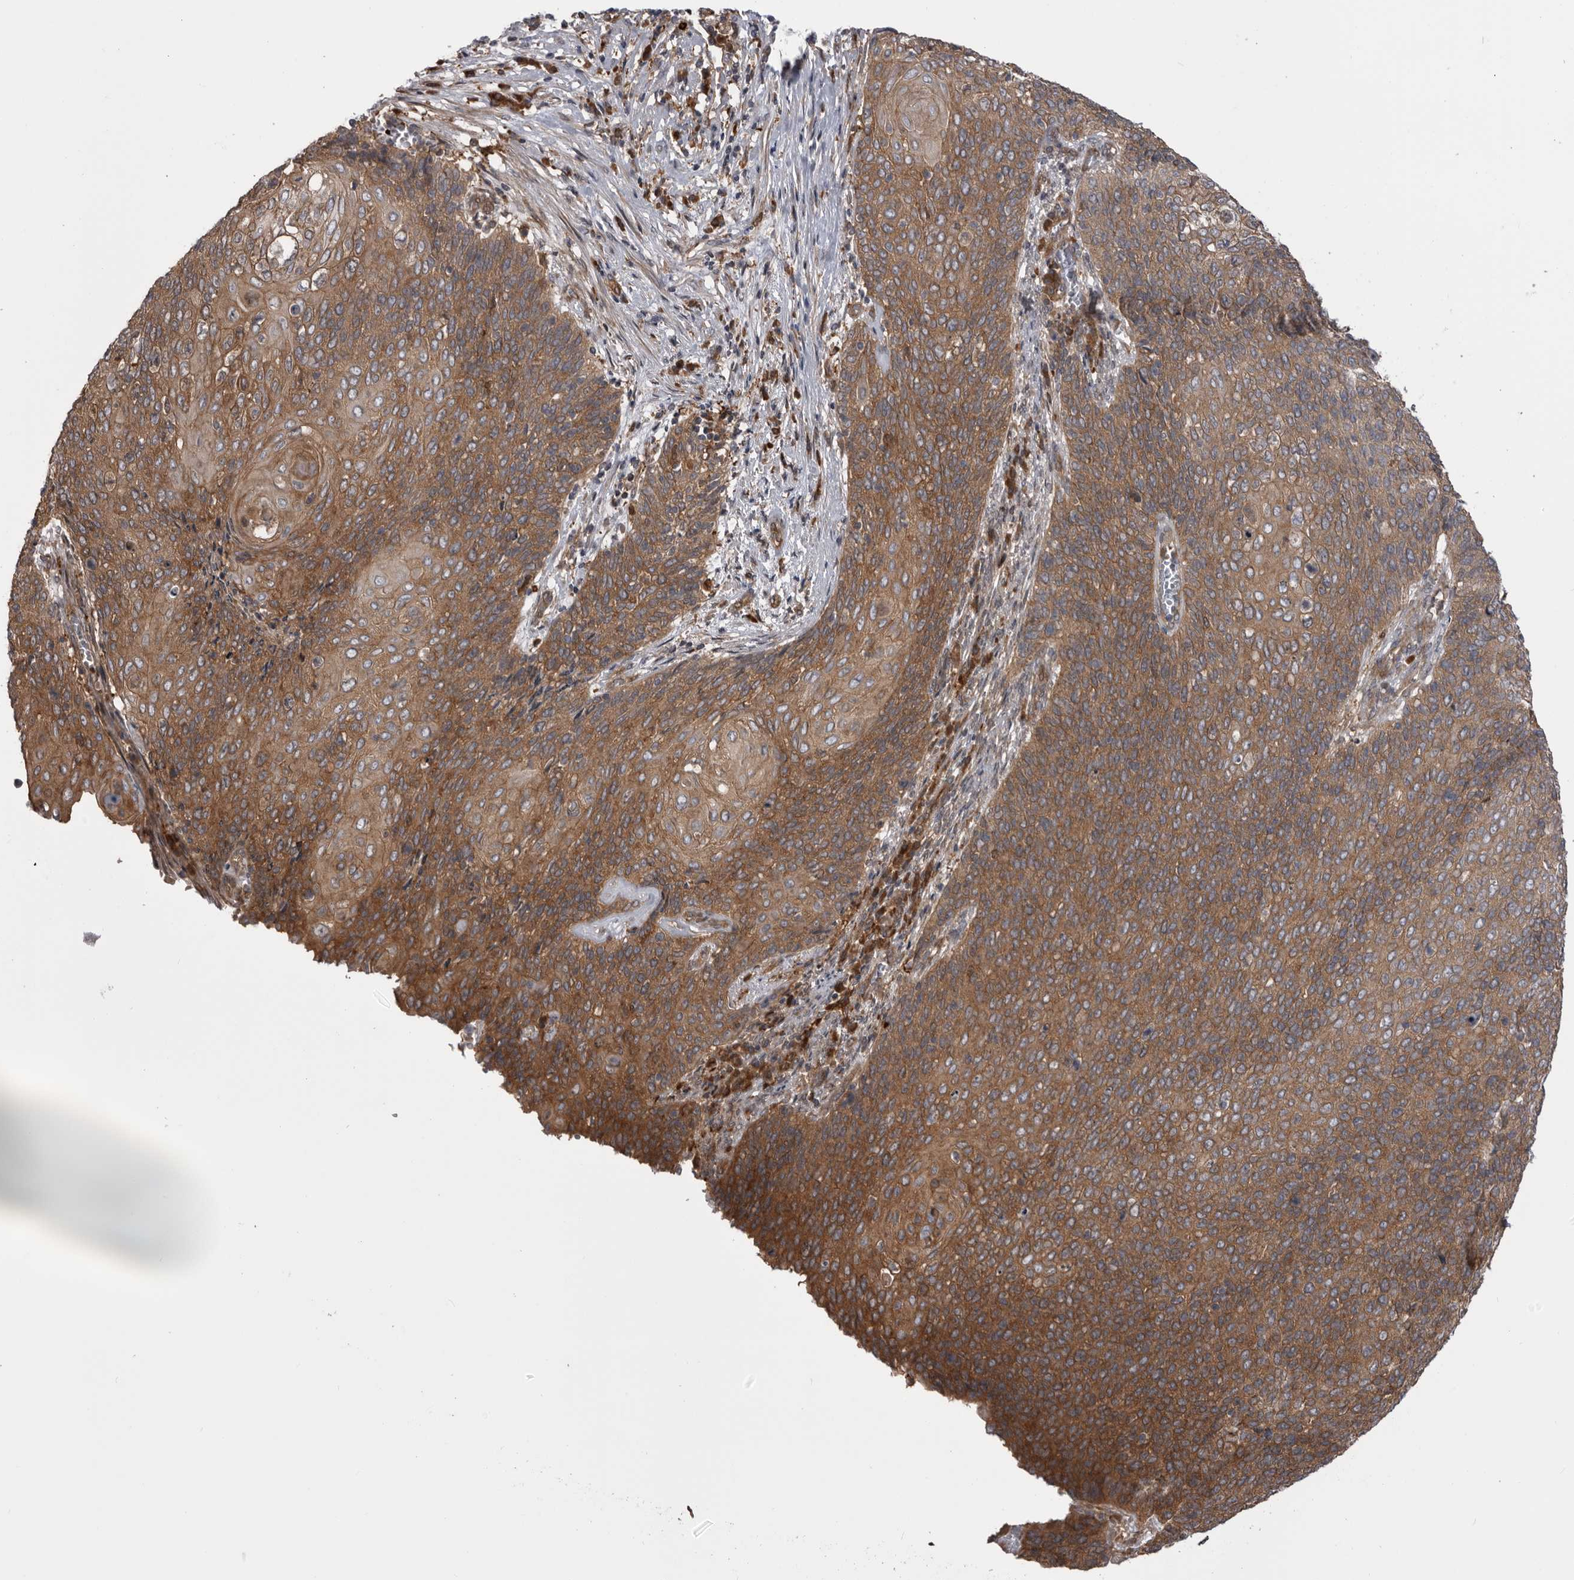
{"staining": {"intensity": "moderate", "quantity": ">75%", "location": "cytoplasmic/membranous"}, "tissue": "cervical cancer", "cell_type": "Tumor cells", "image_type": "cancer", "snomed": [{"axis": "morphology", "description": "Squamous cell carcinoma, NOS"}, {"axis": "topography", "description": "Cervix"}], "caption": "This image displays cervical cancer (squamous cell carcinoma) stained with immunohistochemistry to label a protein in brown. The cytoplasmic/membranous of tumor cells show moderate positivity for the protein. Nuclei are counter-stained blue.", "gene": "RAB3GAP2", "patient": {"sex": "female", "age": 39}}